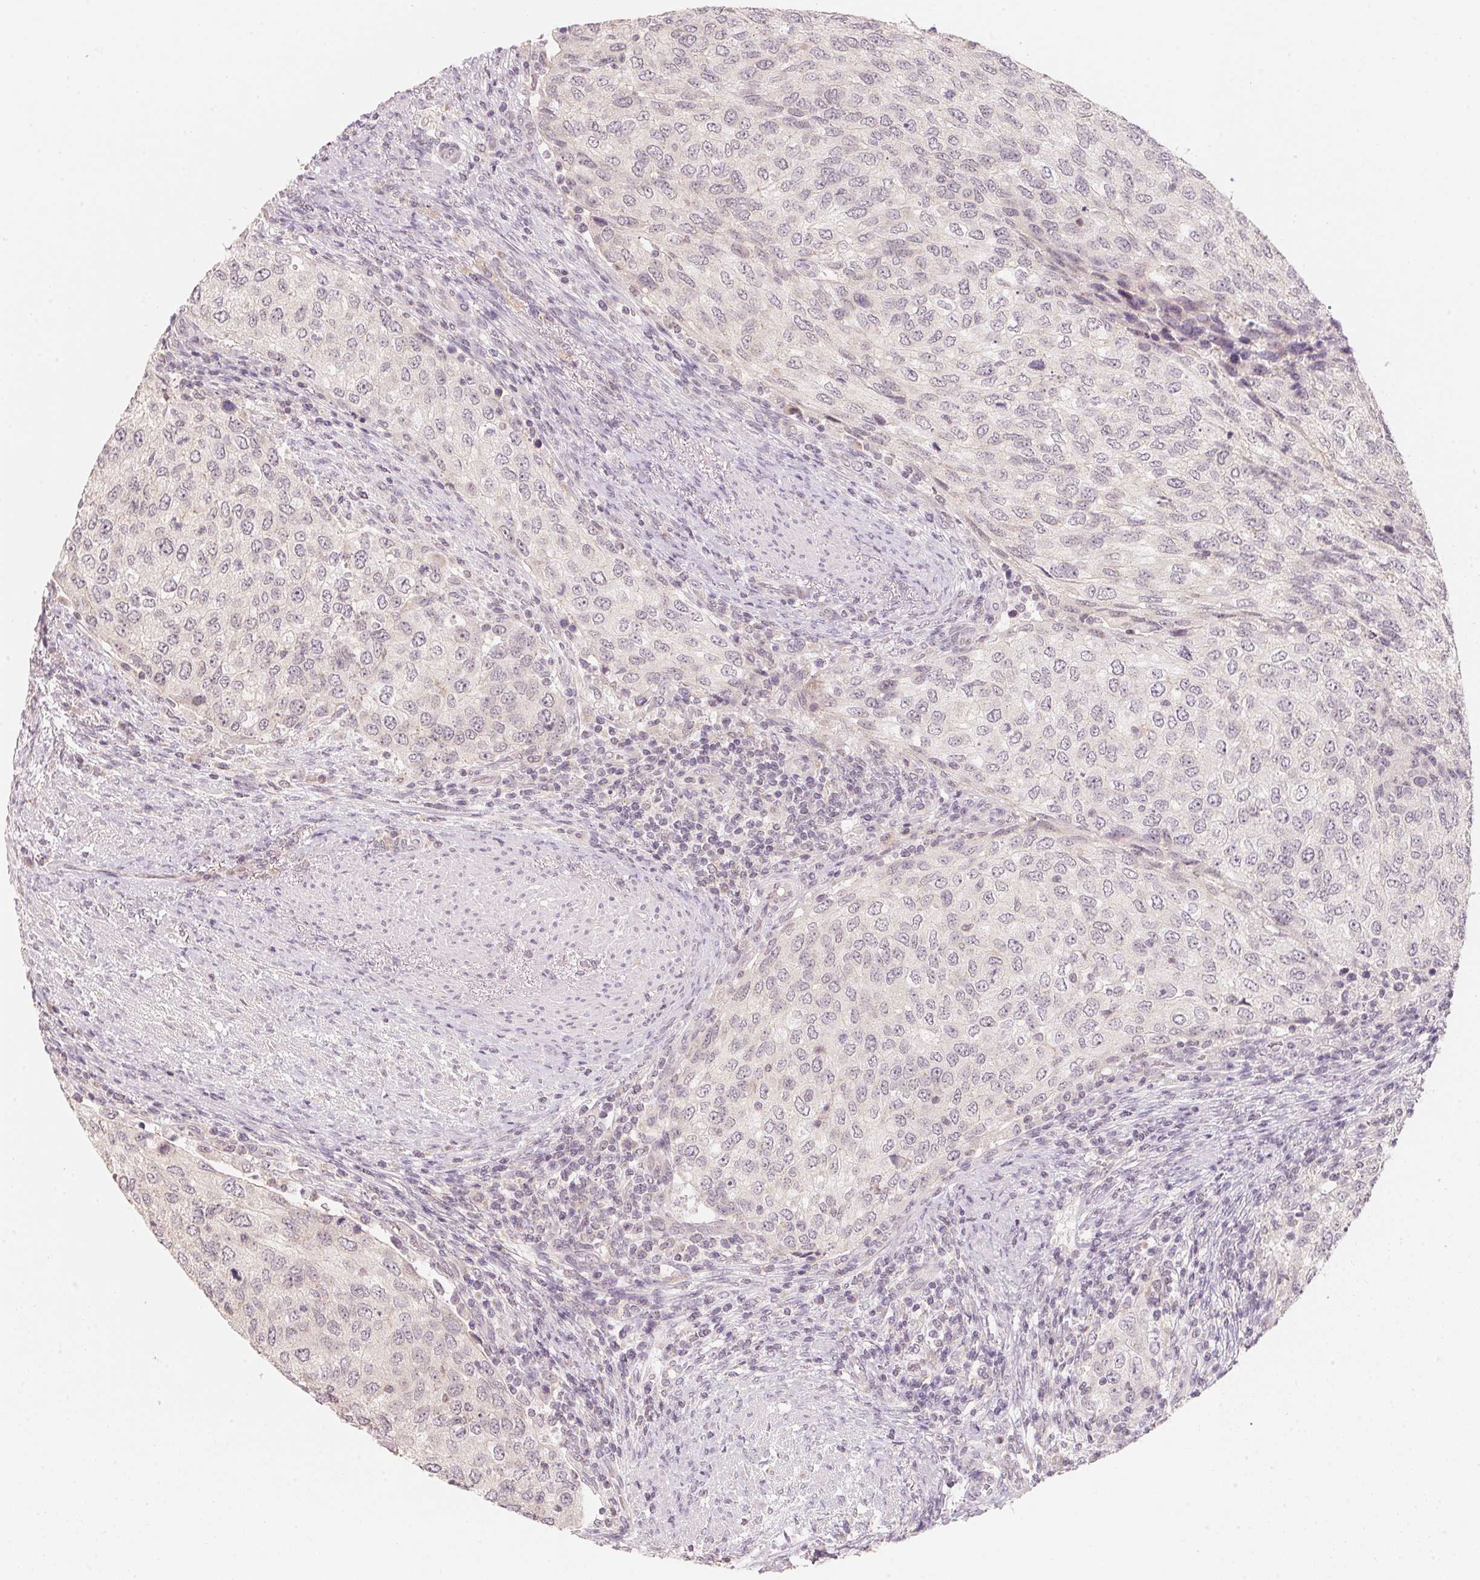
{"staining": {"intensity": "negative", "quantity": "none", "location": "none"}, "tissue": "urothelial cancer", "cell_type": "Tumor cells", "image_type": "cancer", "snomed": [{"axis": "morphology", "description": "Urothelial carcinoma, High grade"}, {"axis": "topography", "description": "Urinary bladder"}], "caption": "Protein analysis of urothelial carcinoma (high-grade) reveals no significant positivity in tumor cells.", "gene": "ANKRD31", "patient": {"sex": "female", "age": 78}}